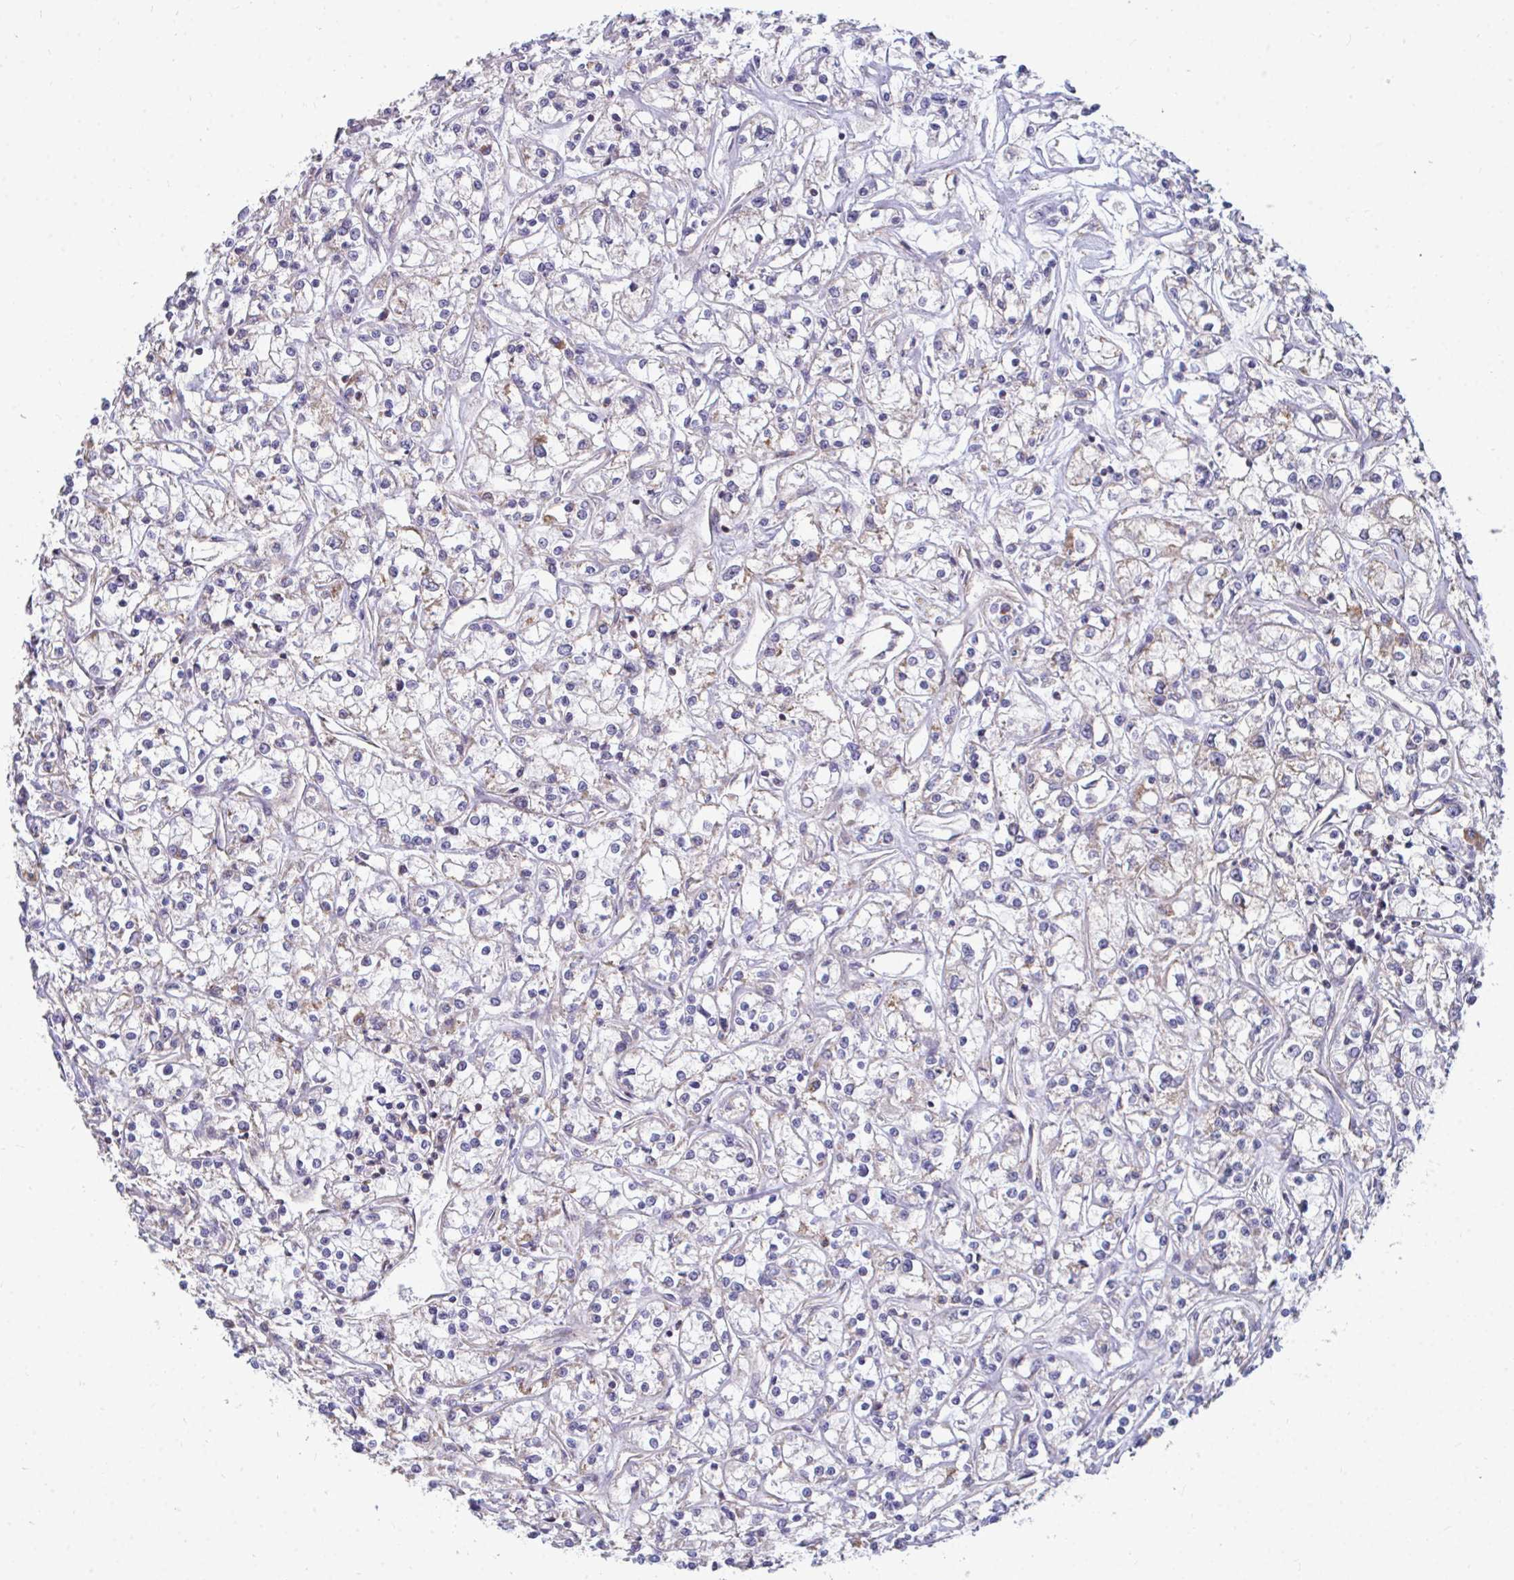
{"staining": {"intensity": "negative", "quantity": "none", "location": "none"}, "tissue": "renal cancer", "cell_type": "Tumor cells", "image_type": "cancer", "snomed": [{"axis": "morphology", "description": "Adenocarcinoma, NOS"}, {"axis": "topography", "description": "Kidney"}], "caption": "There is no significant staining in tumor cells of renal adenocarcinoma.", "gene": "DNAJA2", "patient": {"sex": "female", "age": 59}}